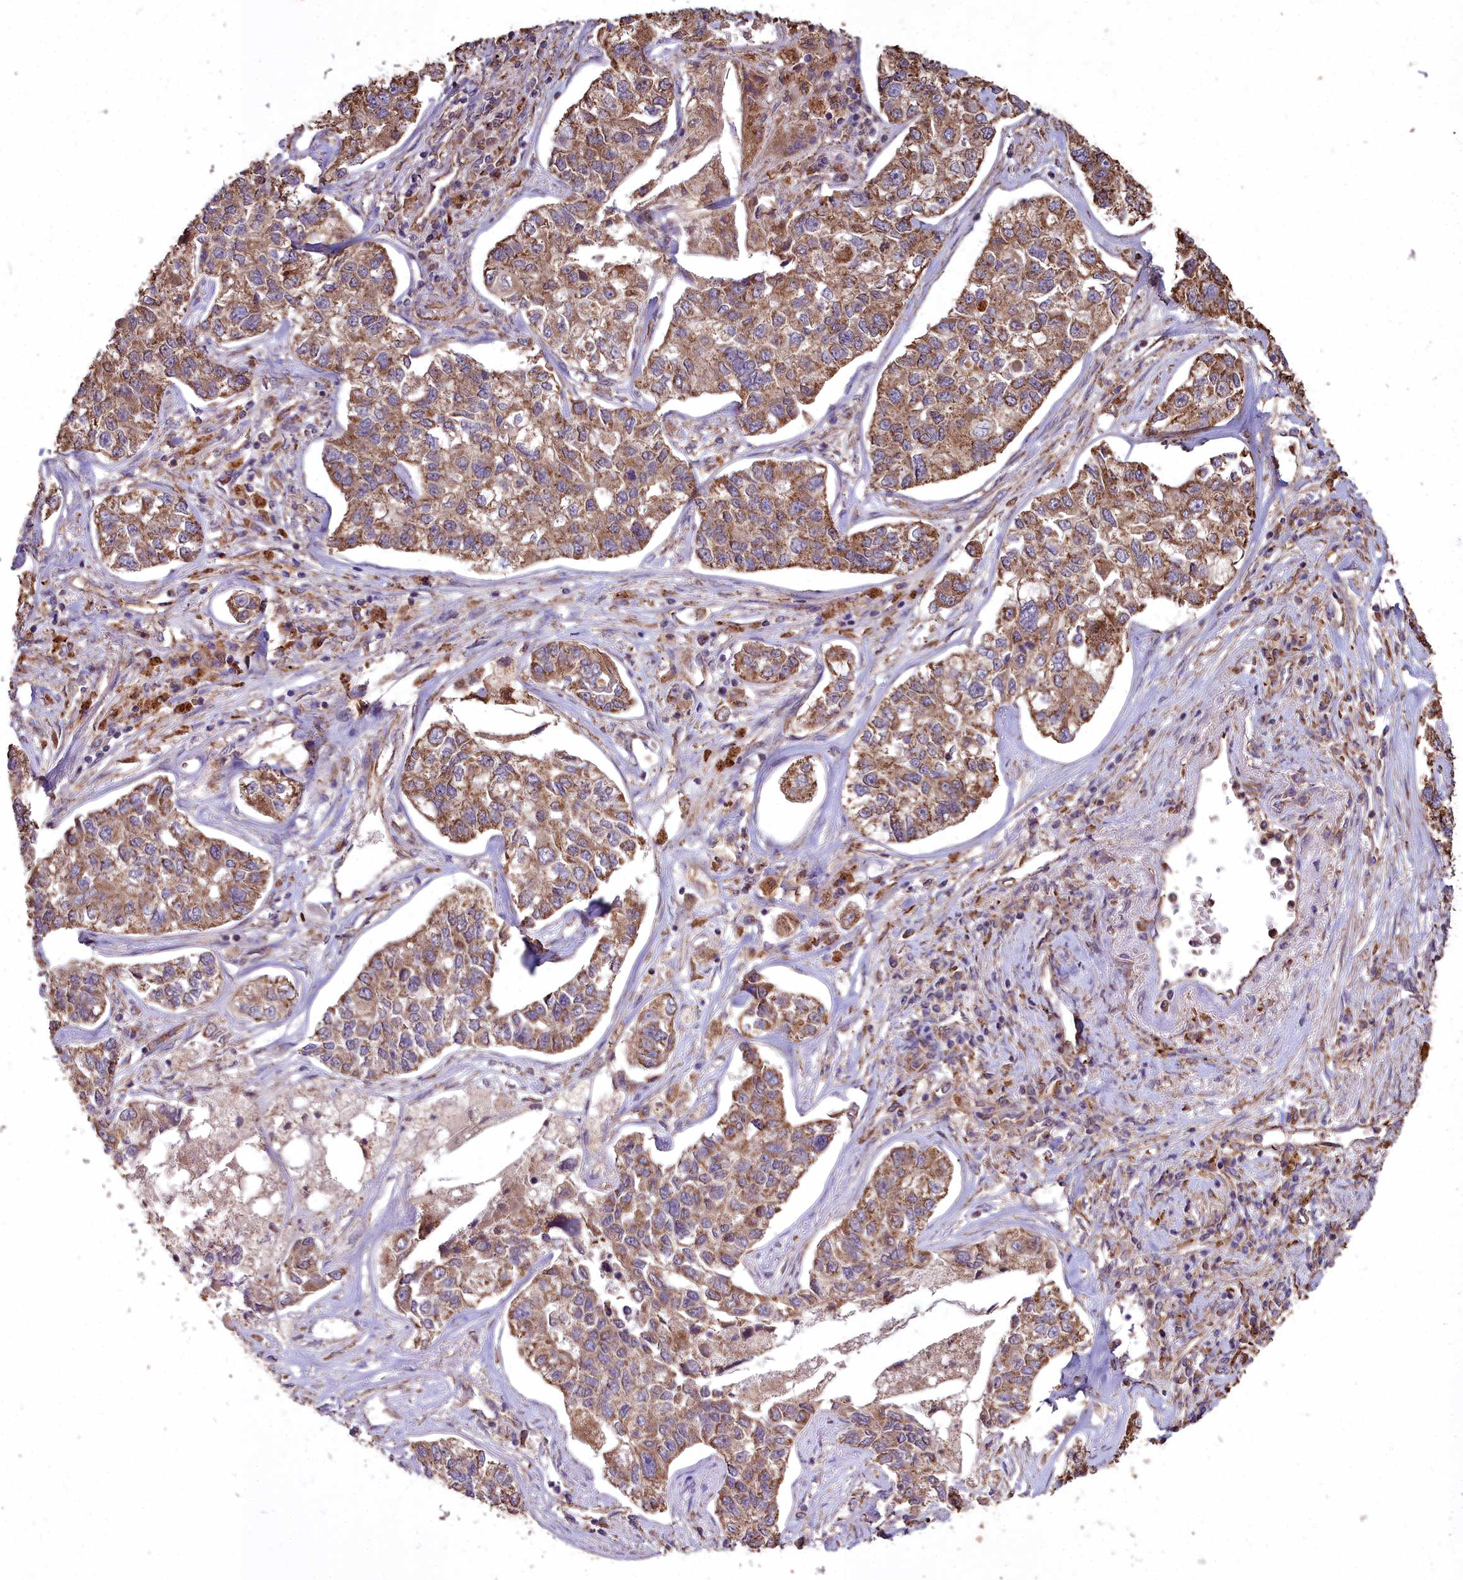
{"staining": {"intensity": "moderate", "quantity": ">75%", "location": "cytoplasmic/membranous"}, "tissue": "lung cancer", "cell_type": "Tumor cells", "image_type": "cancer", "snomed": [{"axis": "morphology", "description": "Adenocarcinoma, NOS"}, {"axis": "topography", "description": "Lung"}], "caption": "Approximately >75% of tumor cells in human lung adenocarcinoma demonstrate moderate cytoplasmic/membranous protein staining as visualized by brown immunohistochemical staining.", "gene": "CEMIP2", "patient": {"sex": "male", "age": 49}}